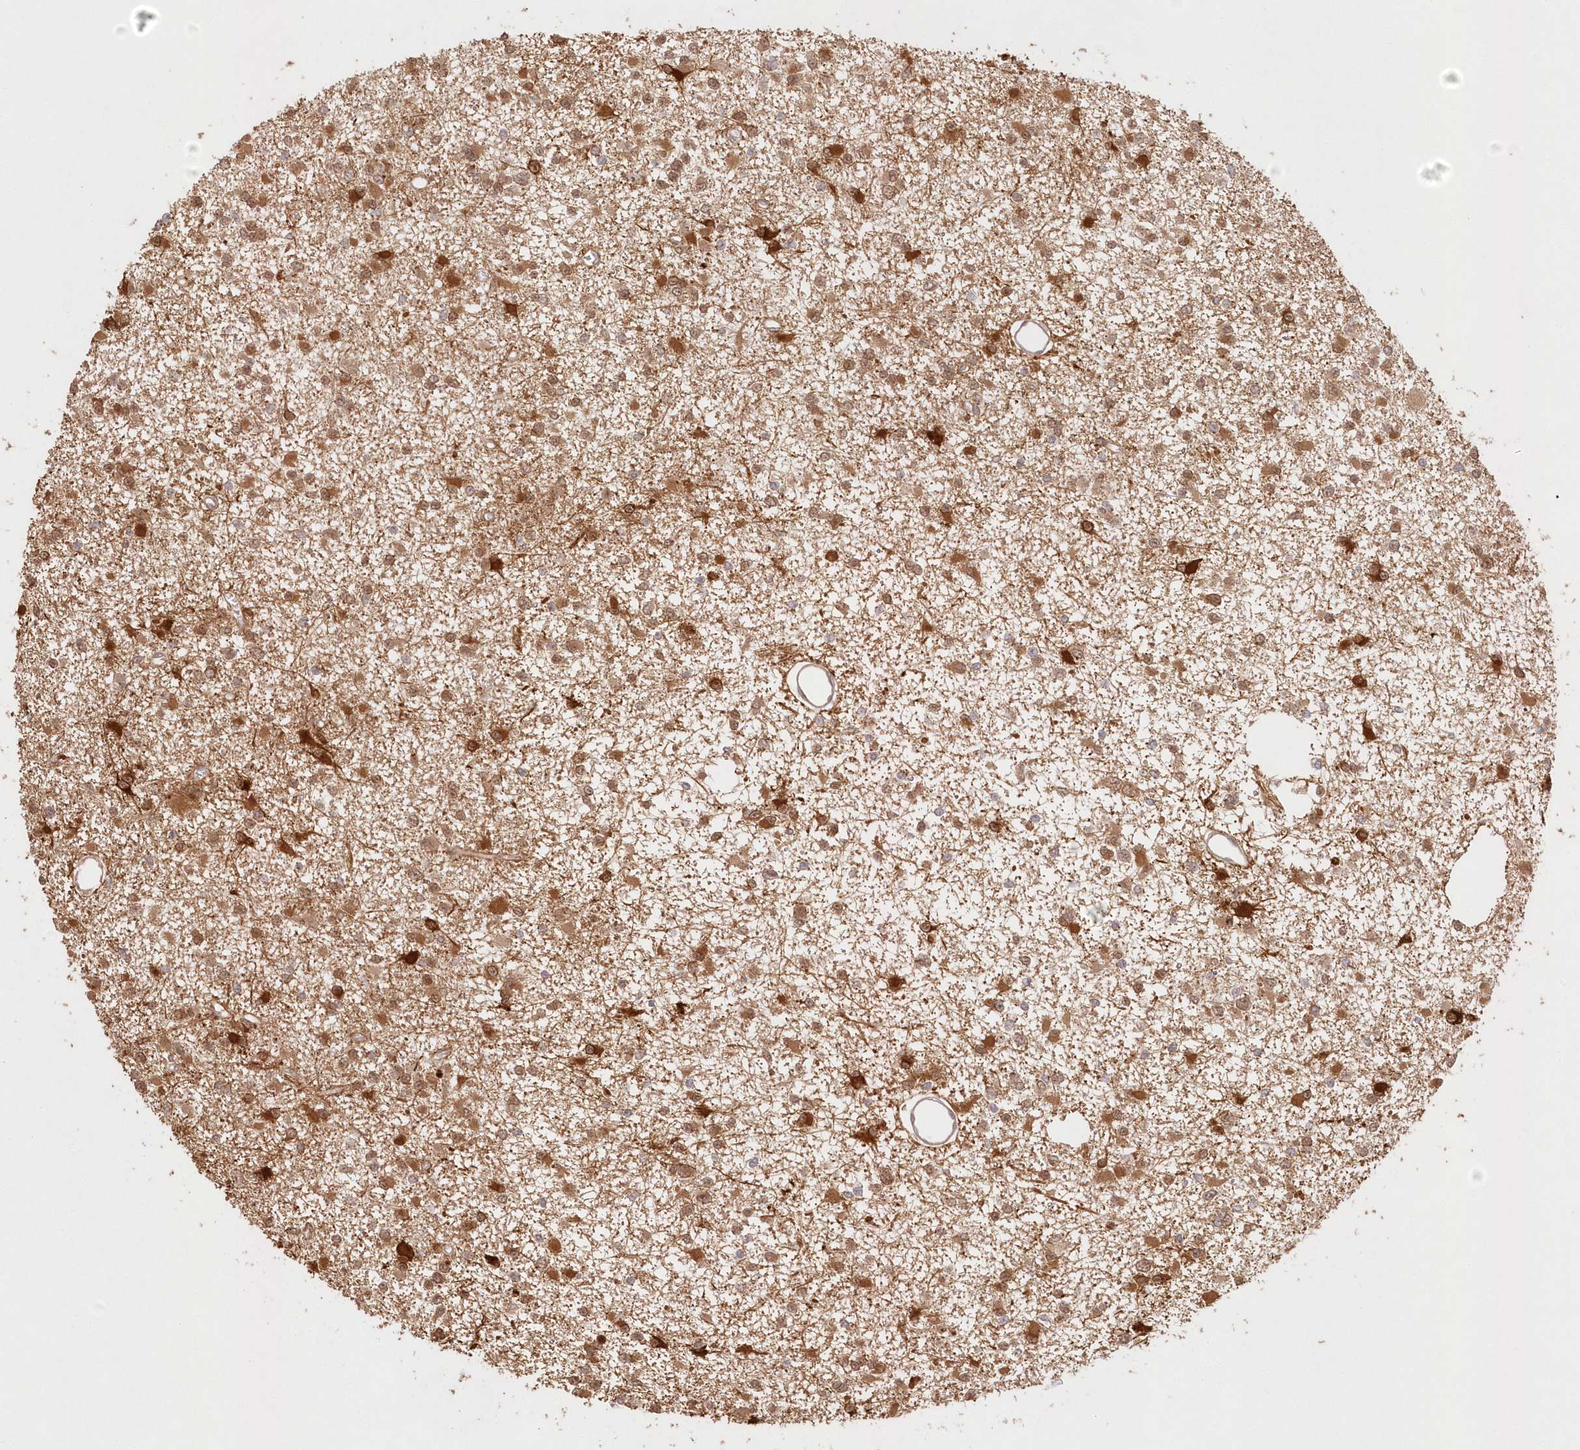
{"staining": {"intensity": "moderate", "quantity": ">75%", "location": "cytoplasmic/membranous"}, "tissue": "glioma", "cell_type": "Tumor cells", "image_type": "cancer", "snomed": [{"axis": "morphology", "description": "Glioma, malignant, Low grade"}, {"axis": "topography", "description": "Brain"}], "caption": "Protein positivity by immunohistochemistry exhibits moderate cytoplasmic/membranous expression in about >75% of tumor cells in glioma.", "gene": "KIAA0232", "patient": {"sex": "female", "age": 22}}